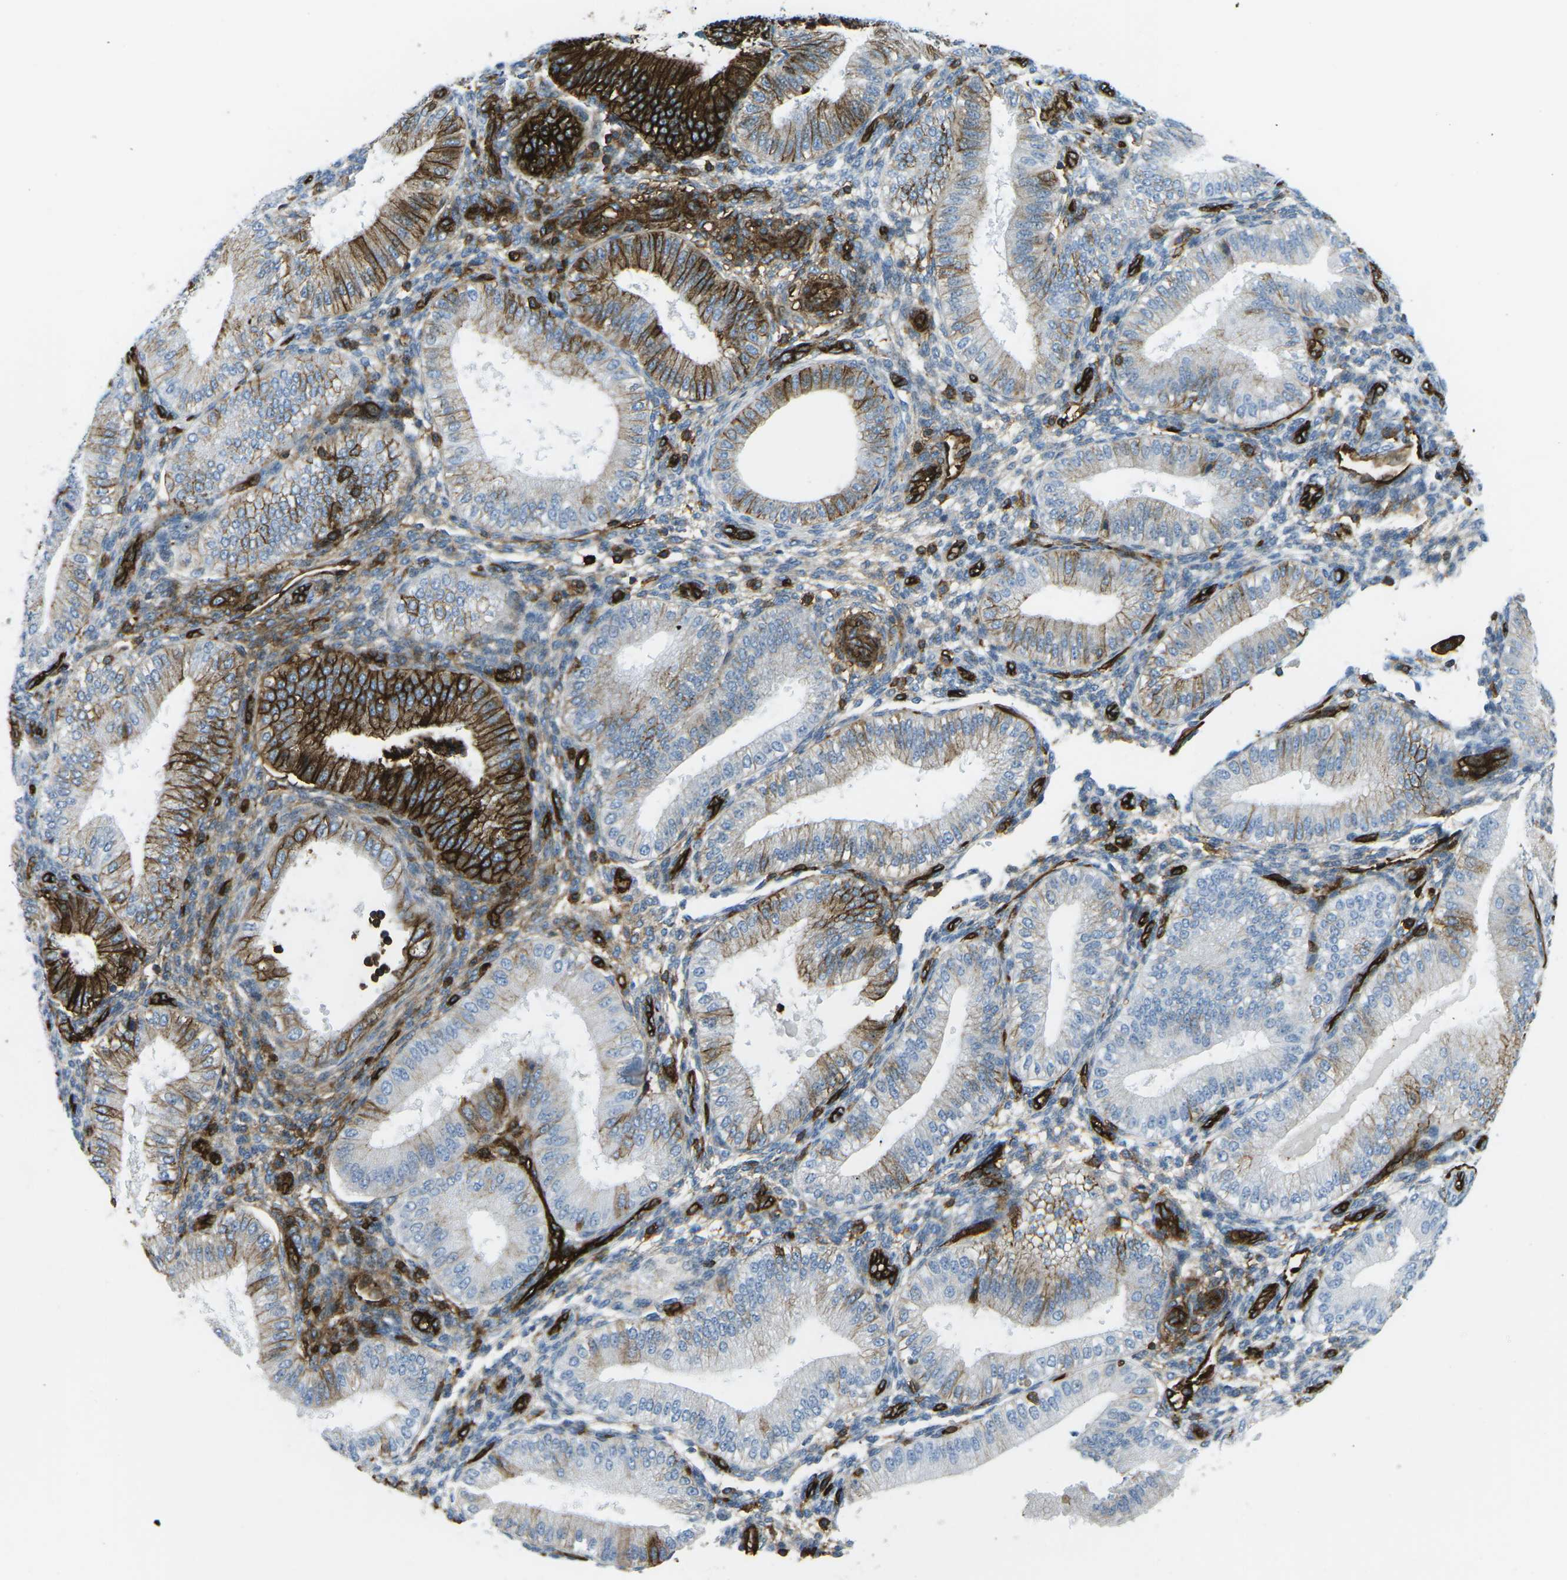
{"staining": {"intensity": "strong", "quantity": "<25%", "location": "cytoplasmic/membranous"}, "tissue": "endometrium", "cell_type": "Cells in endometrial stroma", "image_type": "normal", "snomed": [{"axis": "morphology", "description": "Normal tissue, NOS"}, {"axis": "topography", "description": "Endometrium"}], "caption": "Normal endometrium demonstrates strong cytoplasmic/membranous staining in about <25% of cells in endometrial stroma.", "gene": "HLA", "patient": {"sex": "female", "age": 39}}